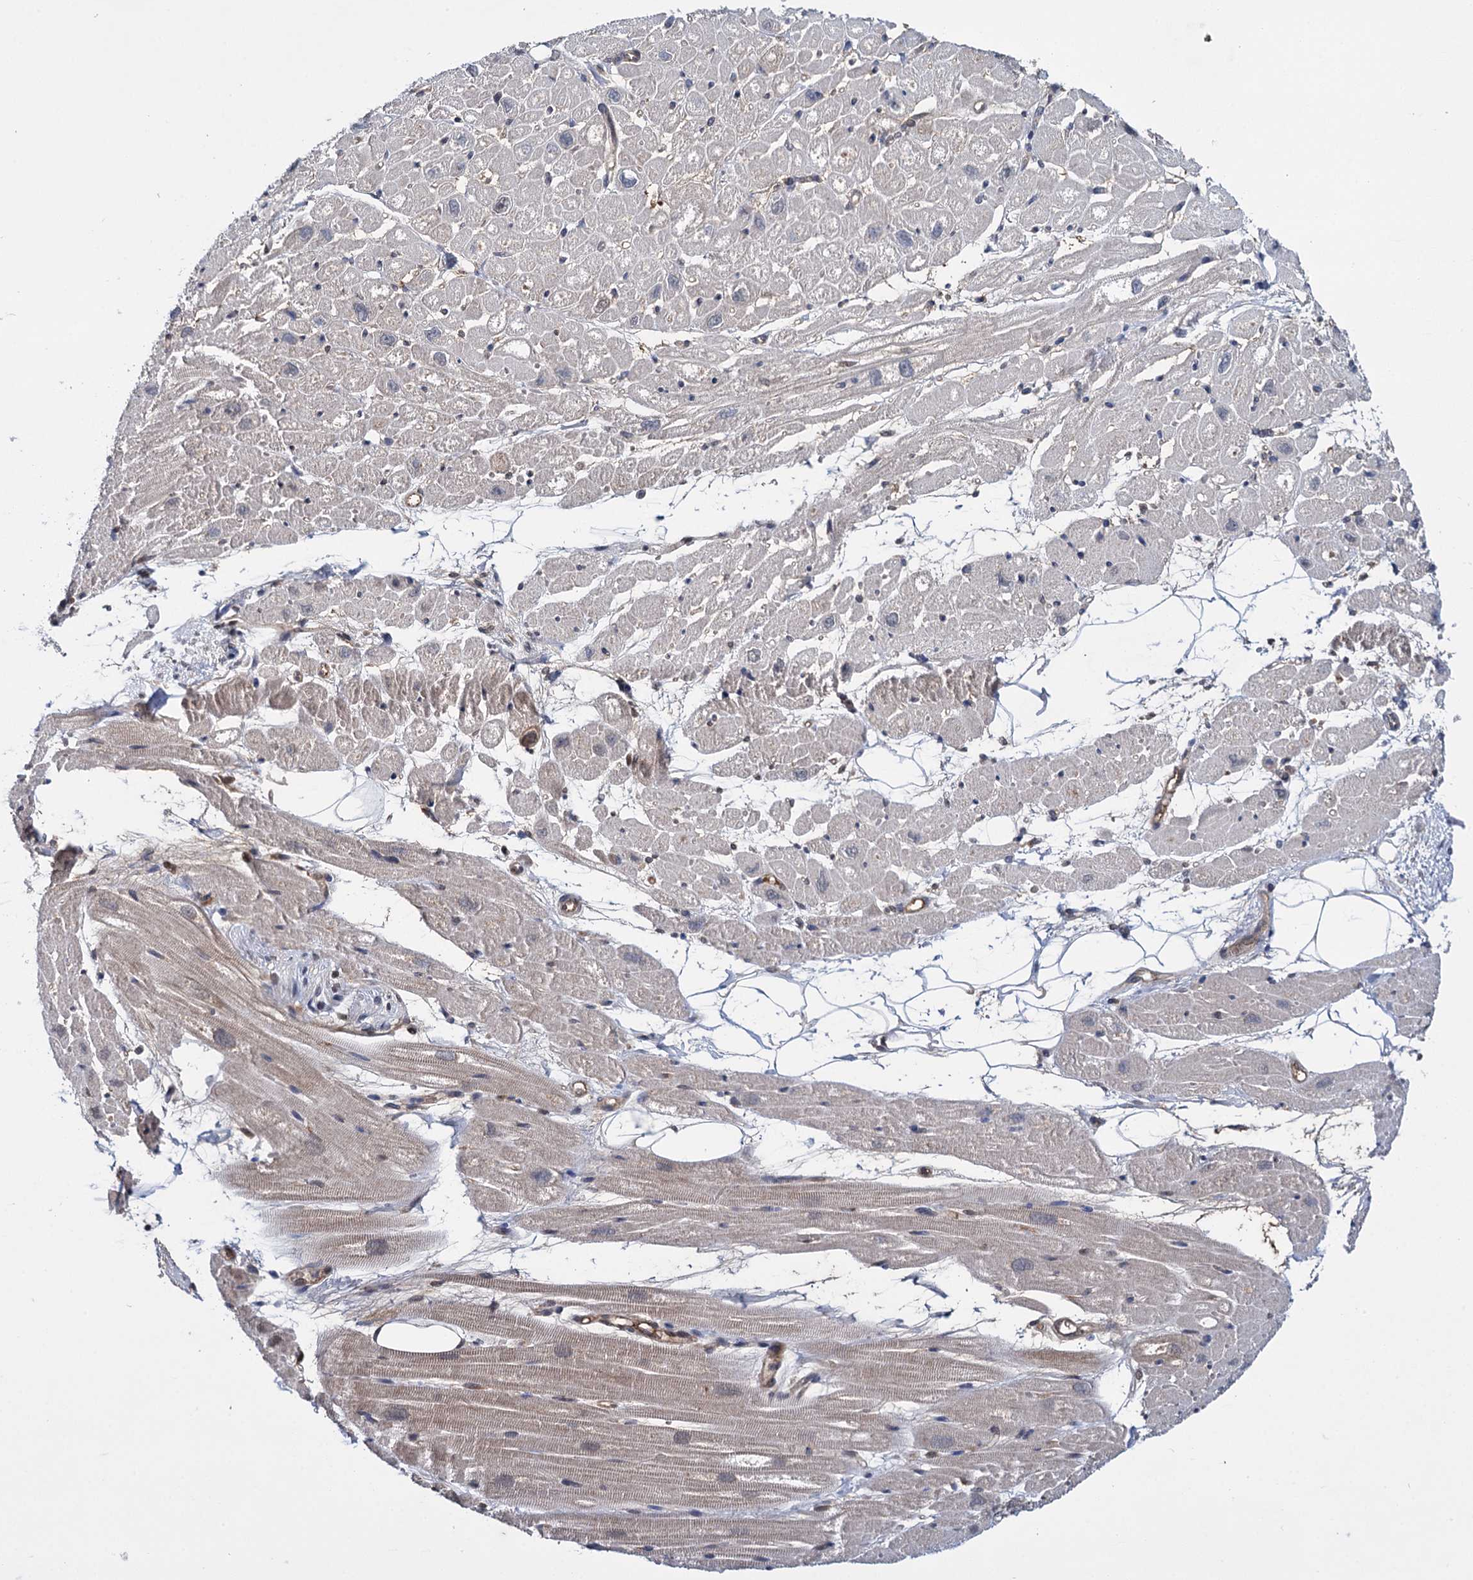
{"staining": {"intensity": "negative", "quantity": "none", "location": "none"}, "tissue": "heart muscle", "cell_type": "Cardiomyocytes", "image_type": "normal", "snomed": [{"axis": "morphology", "description": "Normal tissue, NOS"}, {"axis": "topography", "description": "Heart"}], "caption": "Immunohistochemistry micrograph of normal heart muscle: heart muscle stained with DAB shows no significant protein positivity in cardiomyocytes. (DAB (3,3'-diaminobenzidine) IHC with hematoxylin counter stain).", "gene": "GLO1", "patient": {"sex": "male", "age": 50}}